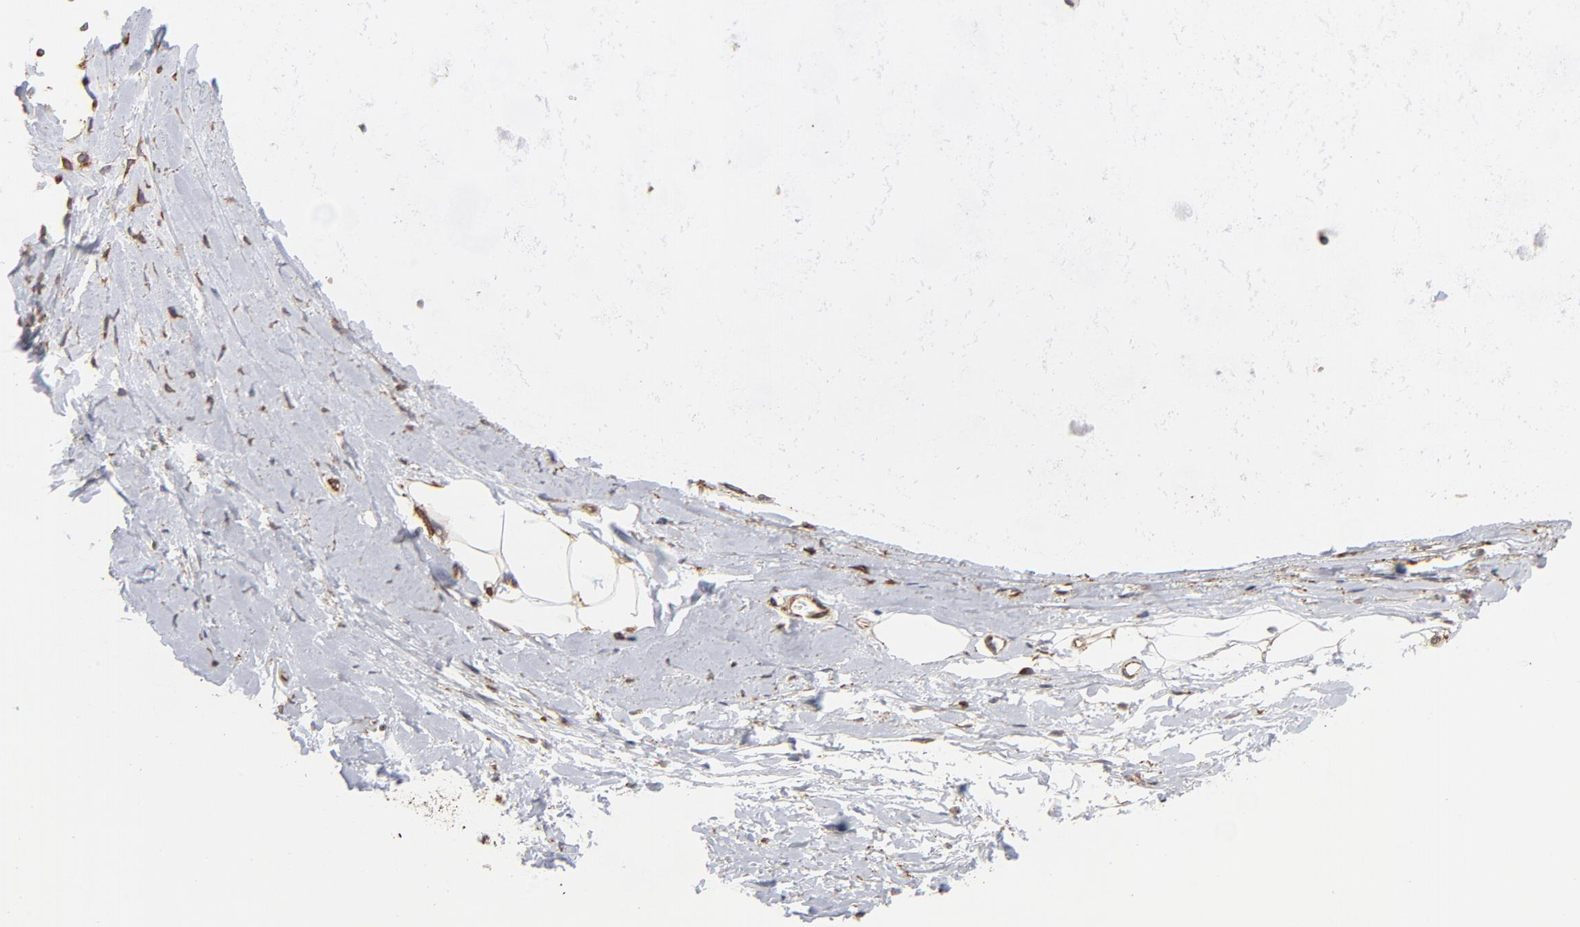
{"staining": {"intensity": "strong", "quantity": ">75%", "location": "cytoplasmic/membranous"}, "tissue": "adipose tissue", "cell_type": "Adipocytes", "image_type": "normal", "snomed": [{"axis": "morphology", "description": "Normal tissue, NOS"}, {"axis": "topography", "description": "Cartilage tissue"}, {"axis": "topography", "description": "Bronchus"}], "caption": "Brown immunohistochemical staining in benign human adipose tissue shows strong cytoplasmic/membranous expression in approximately >75% of adipocytes. Nuclei are stained in blue.", "gene": "CANX", "patient": {"sex": "female", "age": 73}}